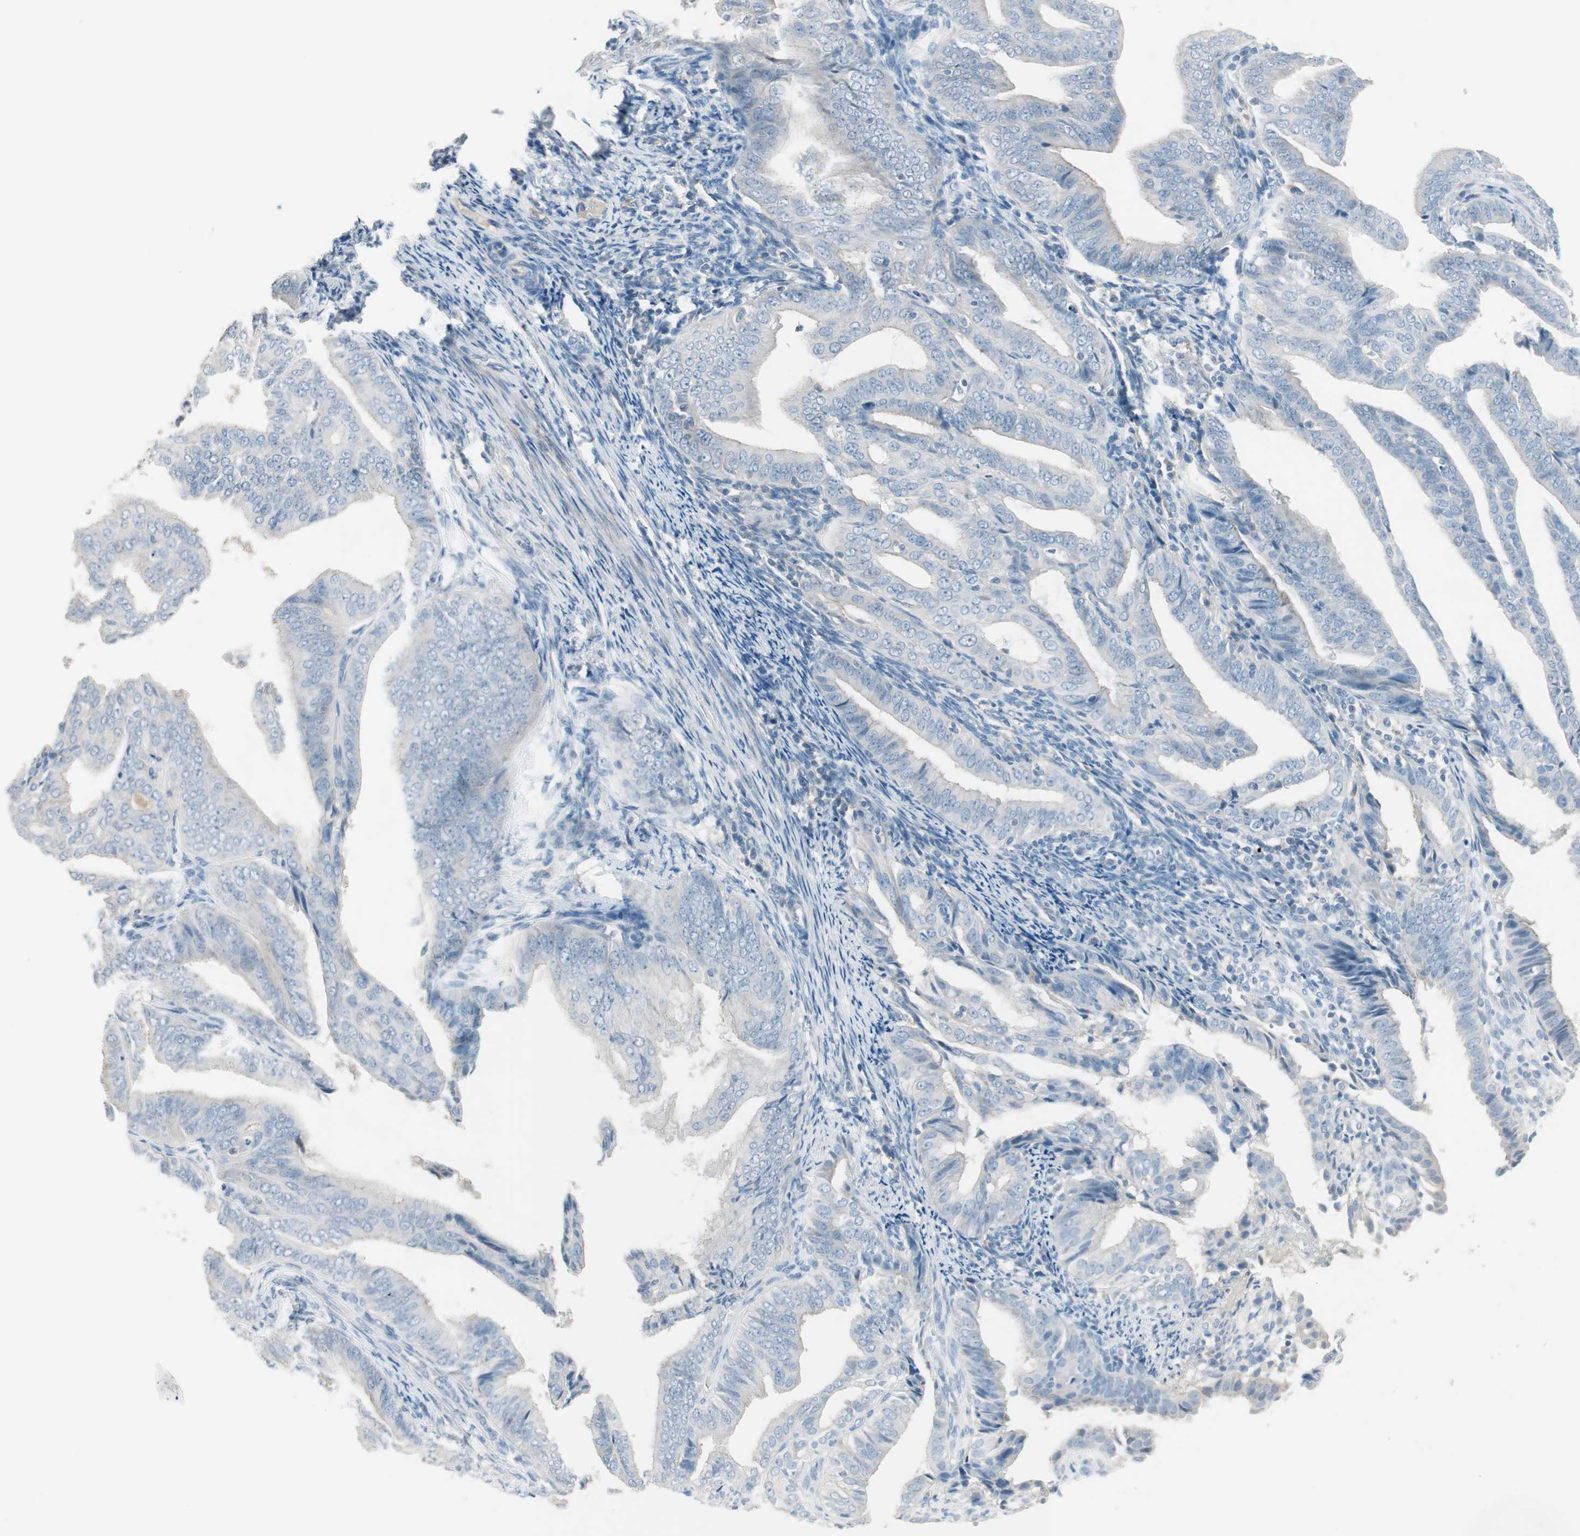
{"staining": {"intensity": "negative", "quantity": "none", "location": "none"}, "tissue": "endometrial cancer", "cell_type": "Tumor cells", "image_type": "cancer", "snomed": [{"axis": "morphology", "description": "Adenocarcinoma, NOS"}, {"axis": "topography", "description": "Endometrium"}], "caption": "Tumor cells are negative for protein expression in human endometrial cancer. The staining is performed using DAB brown chromogen with nuclei counter-stained in using hematoxylin.", "gene": "ITLN2", "patient": {"sex": "female", "age": 58}}